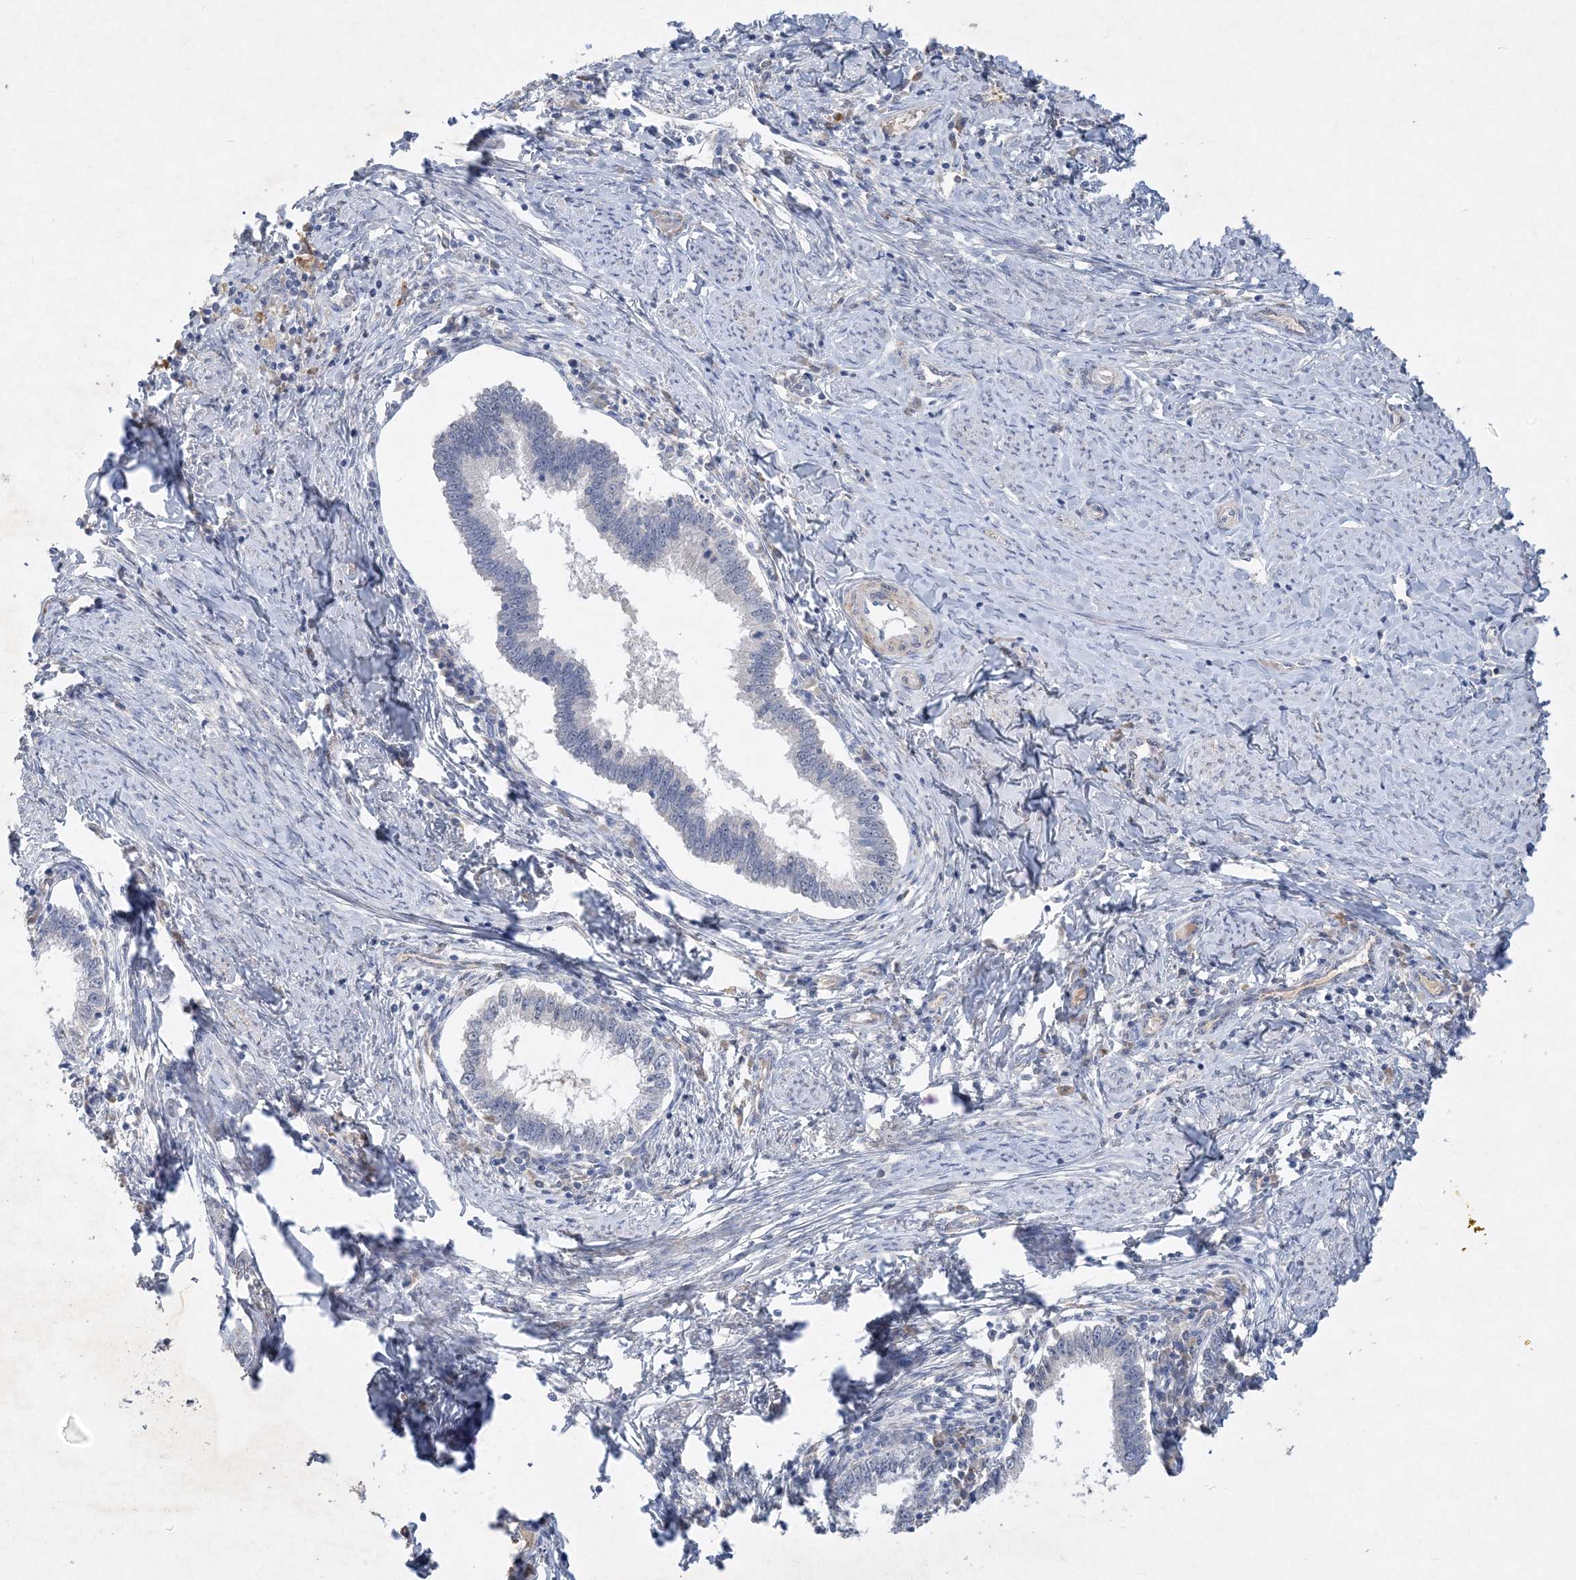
{"staining": {"intensity": "negative", "quantity": "none", "location": "none"}, "tissue": "cervical cancer", "cell_type": "Tumor cells", "image_type": "cancer", "snomed": [{"axis": "morphology", "description": "Adenocarcinoma, NOS"}, {"axis": "topography", "description": "Cervix"}], "caption": "Protein analysis of cervical cancer (adenocarcinoma) exhibits no significant expression in tumor cells. (Stains: DAB immunohistochemistry with hematoxylin counter stain, Microscopy: brightfield microscopy at high magnification).", "gene": "C11orf58", "patient": {"sex": "female", "age": 36}}